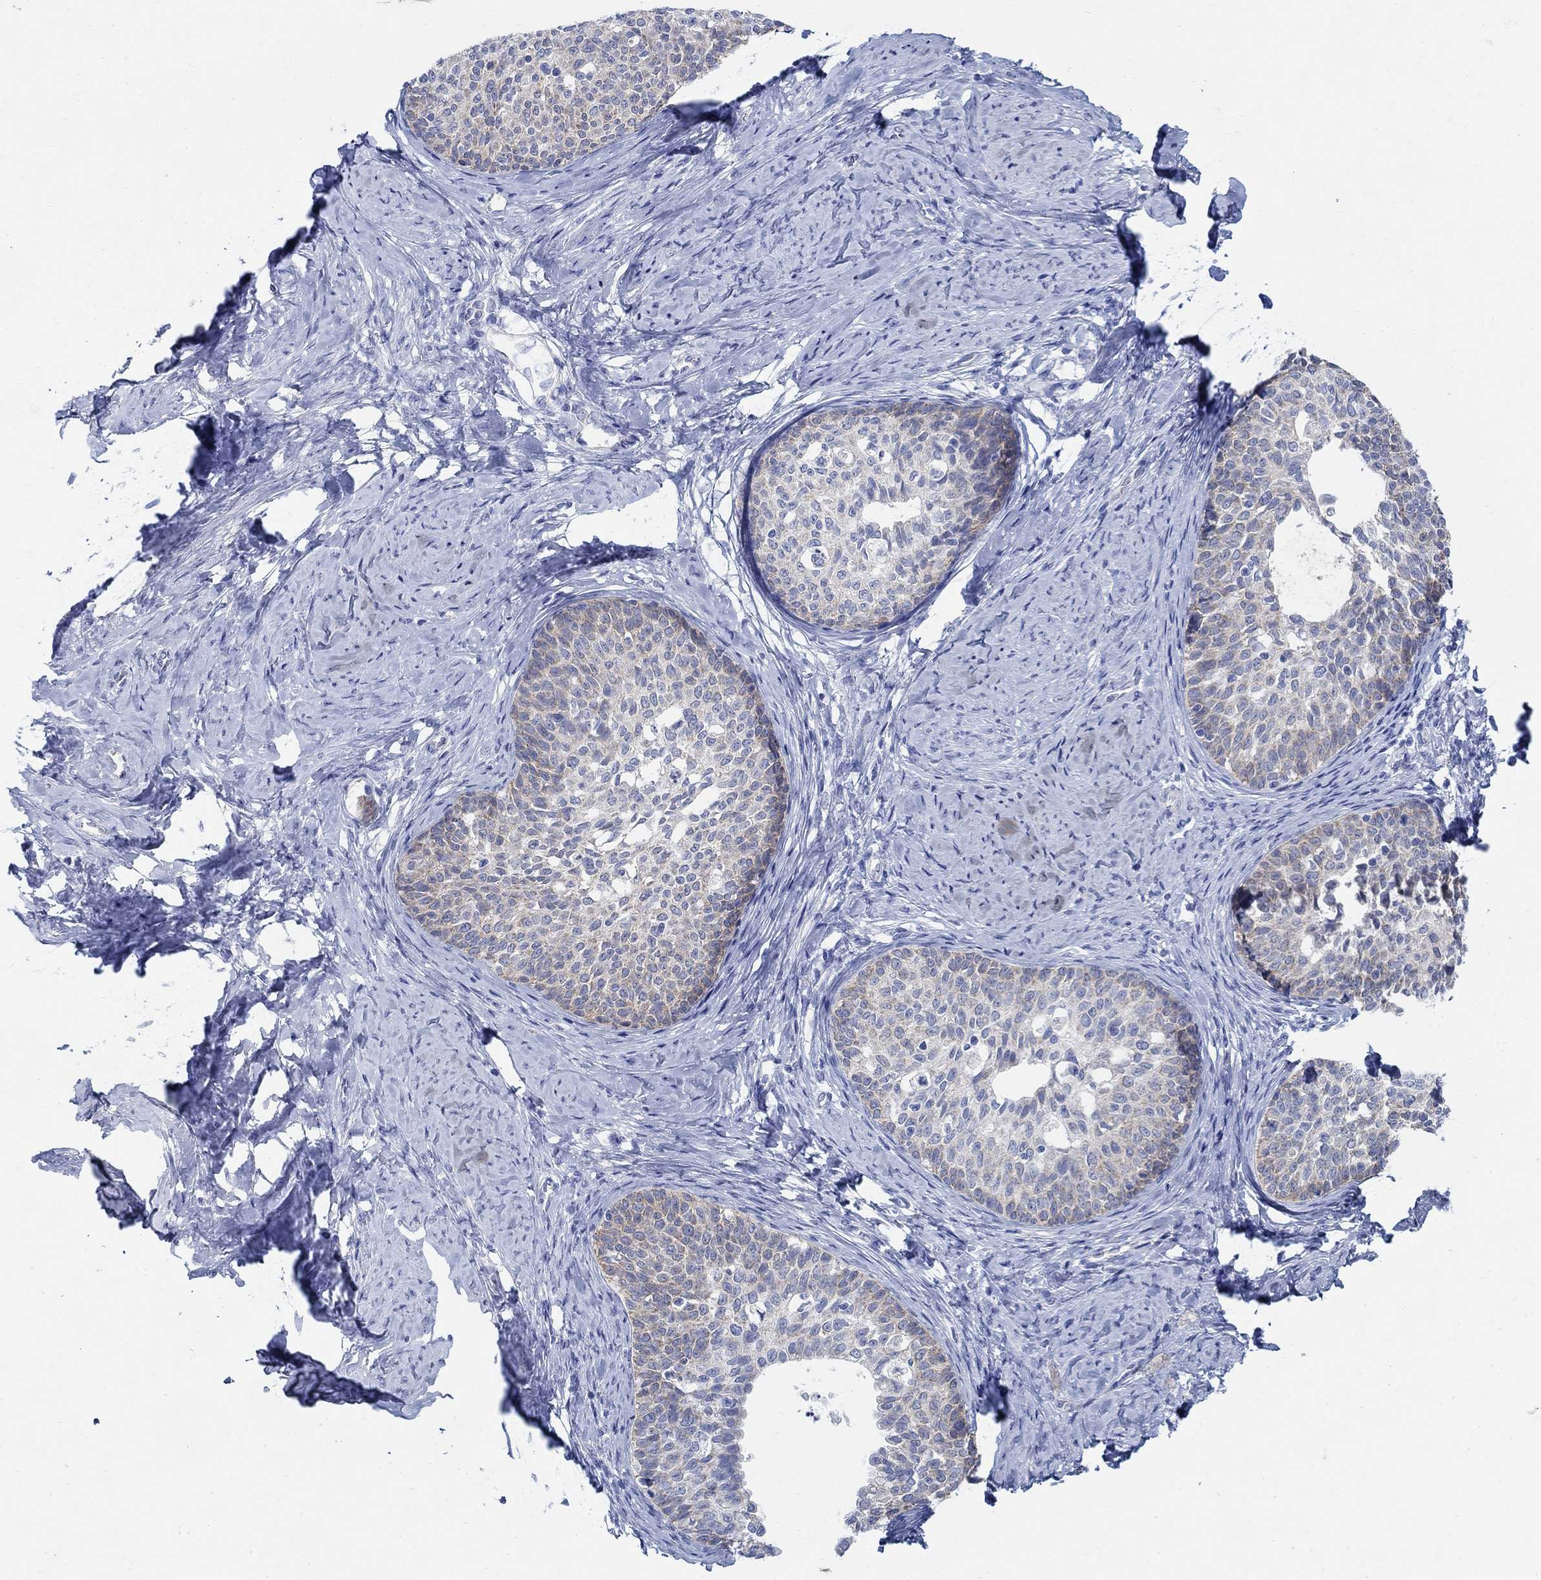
{"staining": {"intensity": "negative", "quantity": "none", "location": "none"}, "tissue": "cervical cancer", "cell_type": "Tumor cells", "image_type": "cancer", "snomed": [{"axis": "morphology", "description": "Squamous cell carcinoma, NOS"}, {"axis": "topography", "description": "Cervix"}], "caption": "An immunohistochemistry image of cervical cancer (squamous cell carcinoma) is shown. There is no staining in tumor cells of cervical cancer (squamous cell carcinoma).", "gene": "ZDHHC14", "patient": {"sex": "female", "age": 51}}